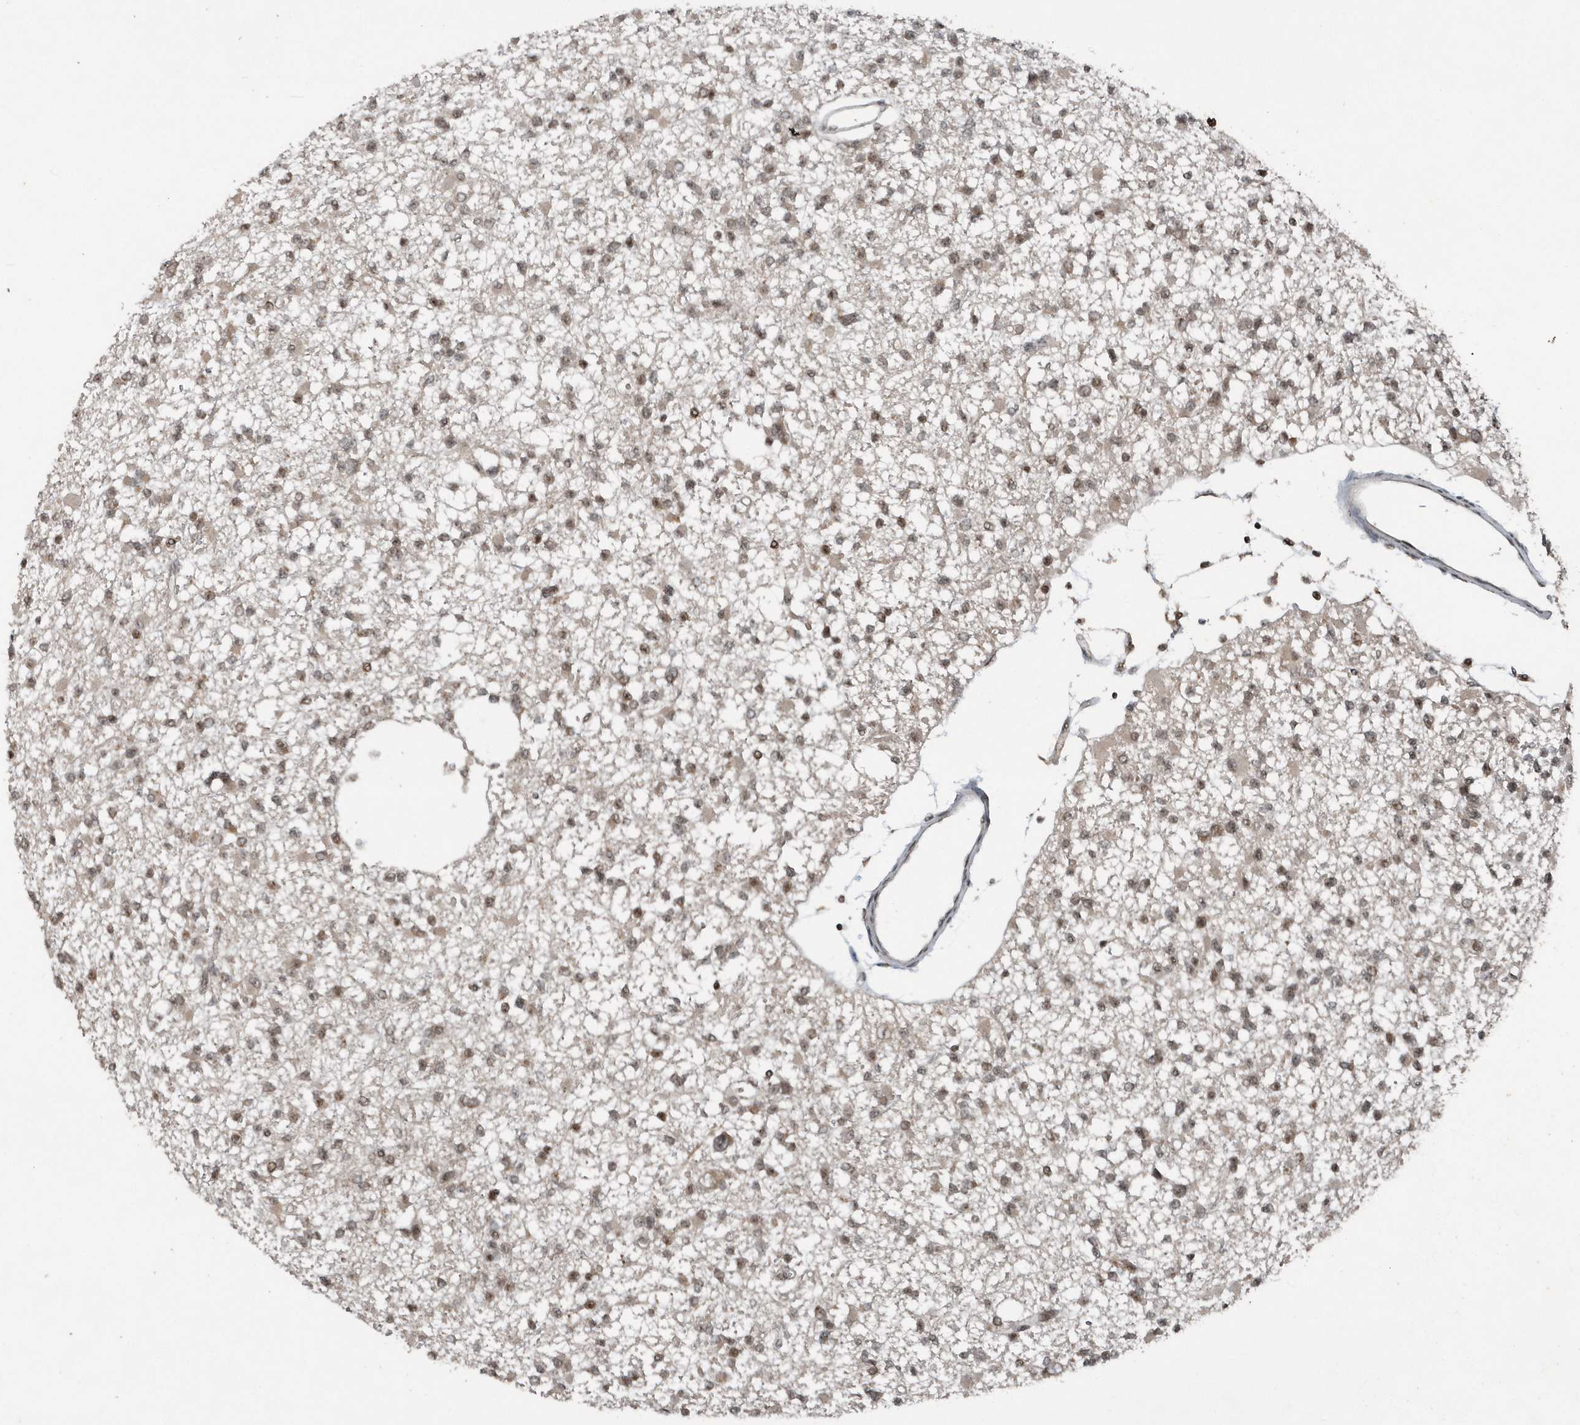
{"staining": {"intensity": "weak", "quantity": ">75%", "location": "cytoplasmic/membranous,nuclear"}, "tissue": "glioma", "cell_type": "Tumor cells", "image_type": "cancer", "snomed": [{"axis": "morphology", "description": "Glioma, malignant, Low grade"}, {"axis": "topography", "description": "Brain"}], "caption": "About >75% of tumor cells in human glioma reveal weak cytoplasmic/membranous and nuclear protein positivity as visualized by brown immunohistochemical staining.", "gene": "EIF2B1", "patient": {"sex": "female", "age": 22}}